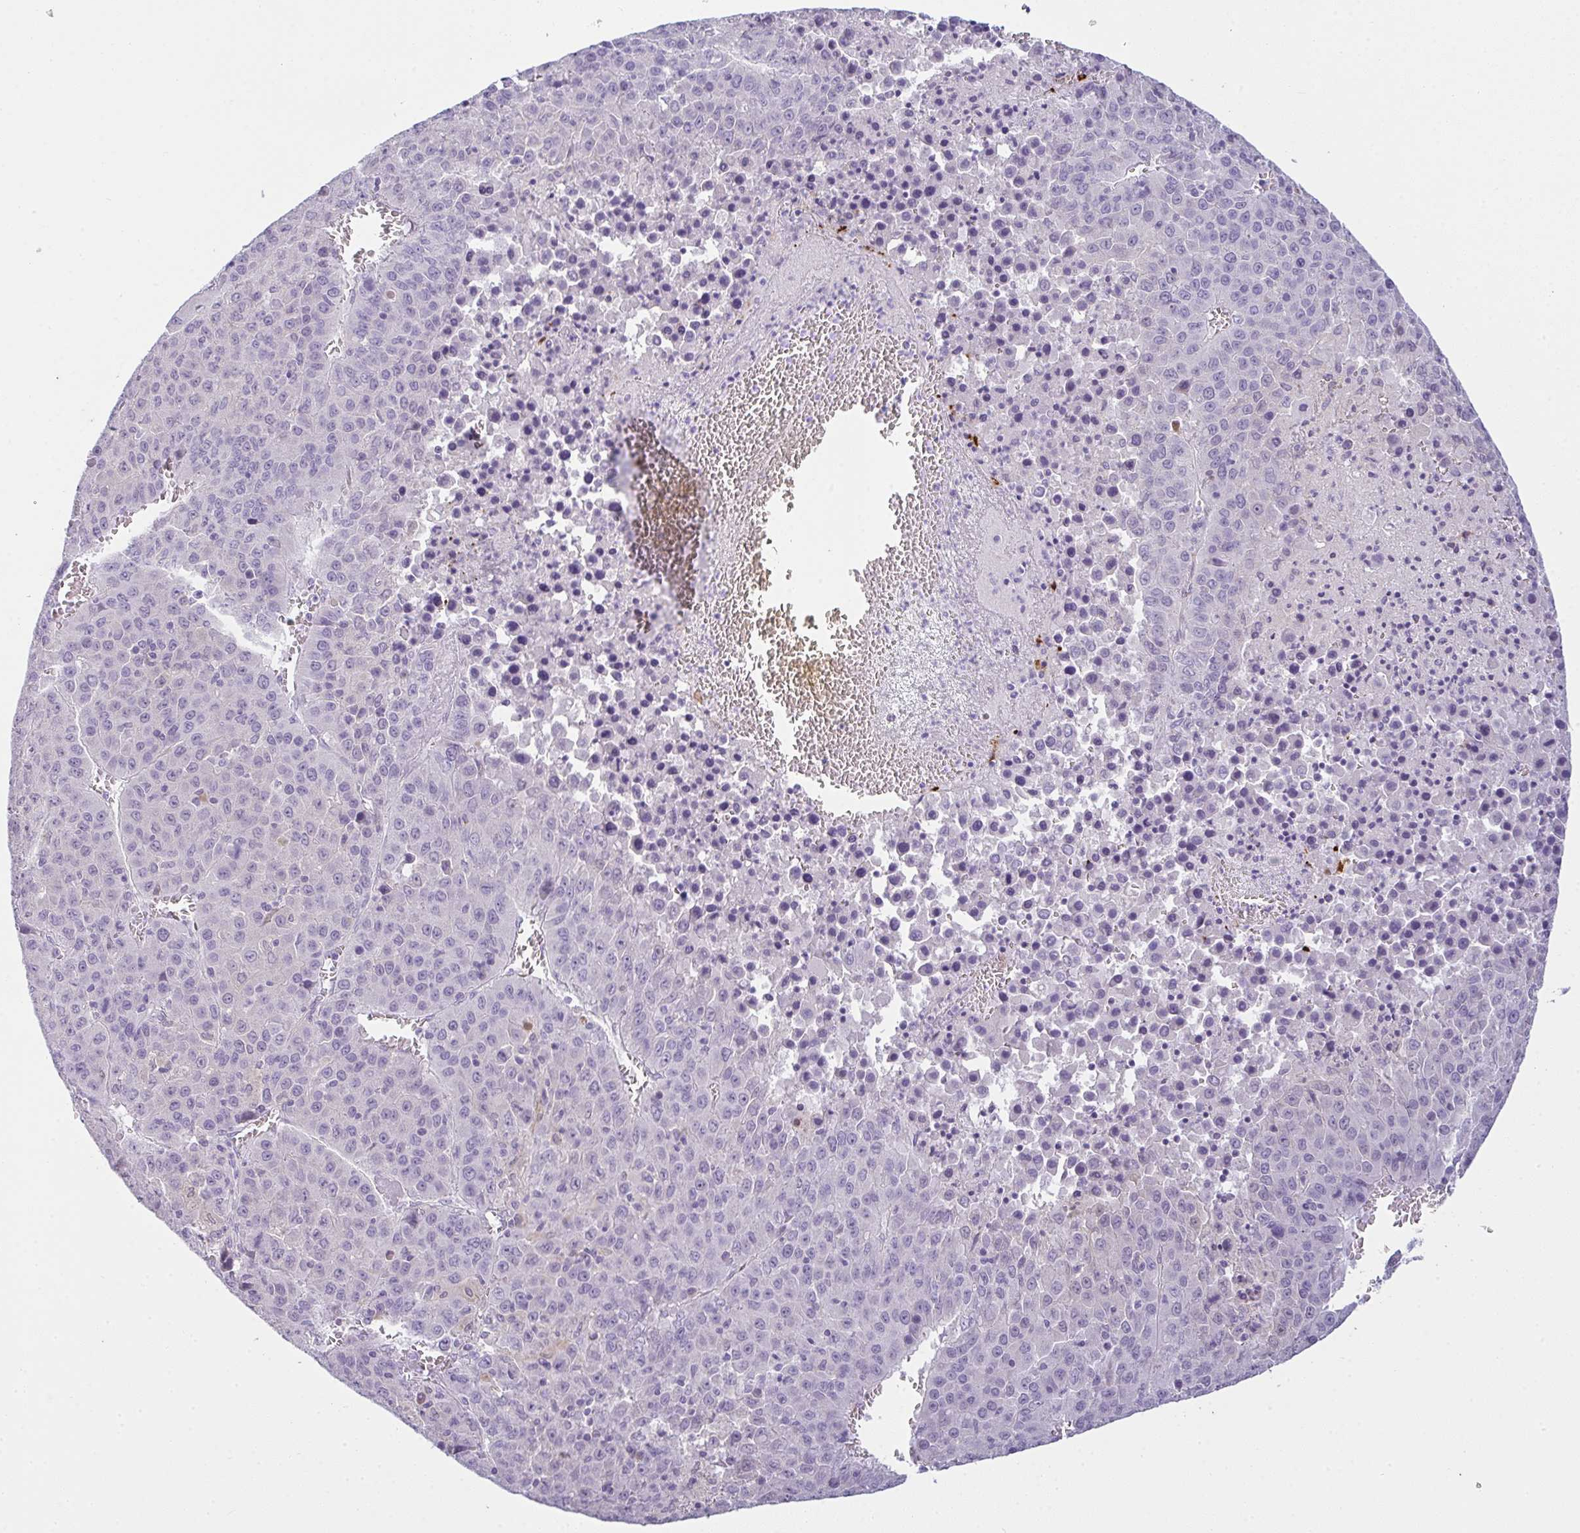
{"staining": {"intensity": "negative", "quantity": "none", "location": "none"}, "tissue": "liver cancer", "cell_type": "Tumor cells", "image_type": "cancer", "snomed": [{"axis": "morphology", "description": "Carcinoma, Hepatocellular, NOS"}, {"axis": "topography", "description": "Liver"}], "caption": "Protein analysis of liver cancer shows no significant positivity in tumor cells.", "gene": "COX7B", "patient": {"sex": "female", "age": 53}}